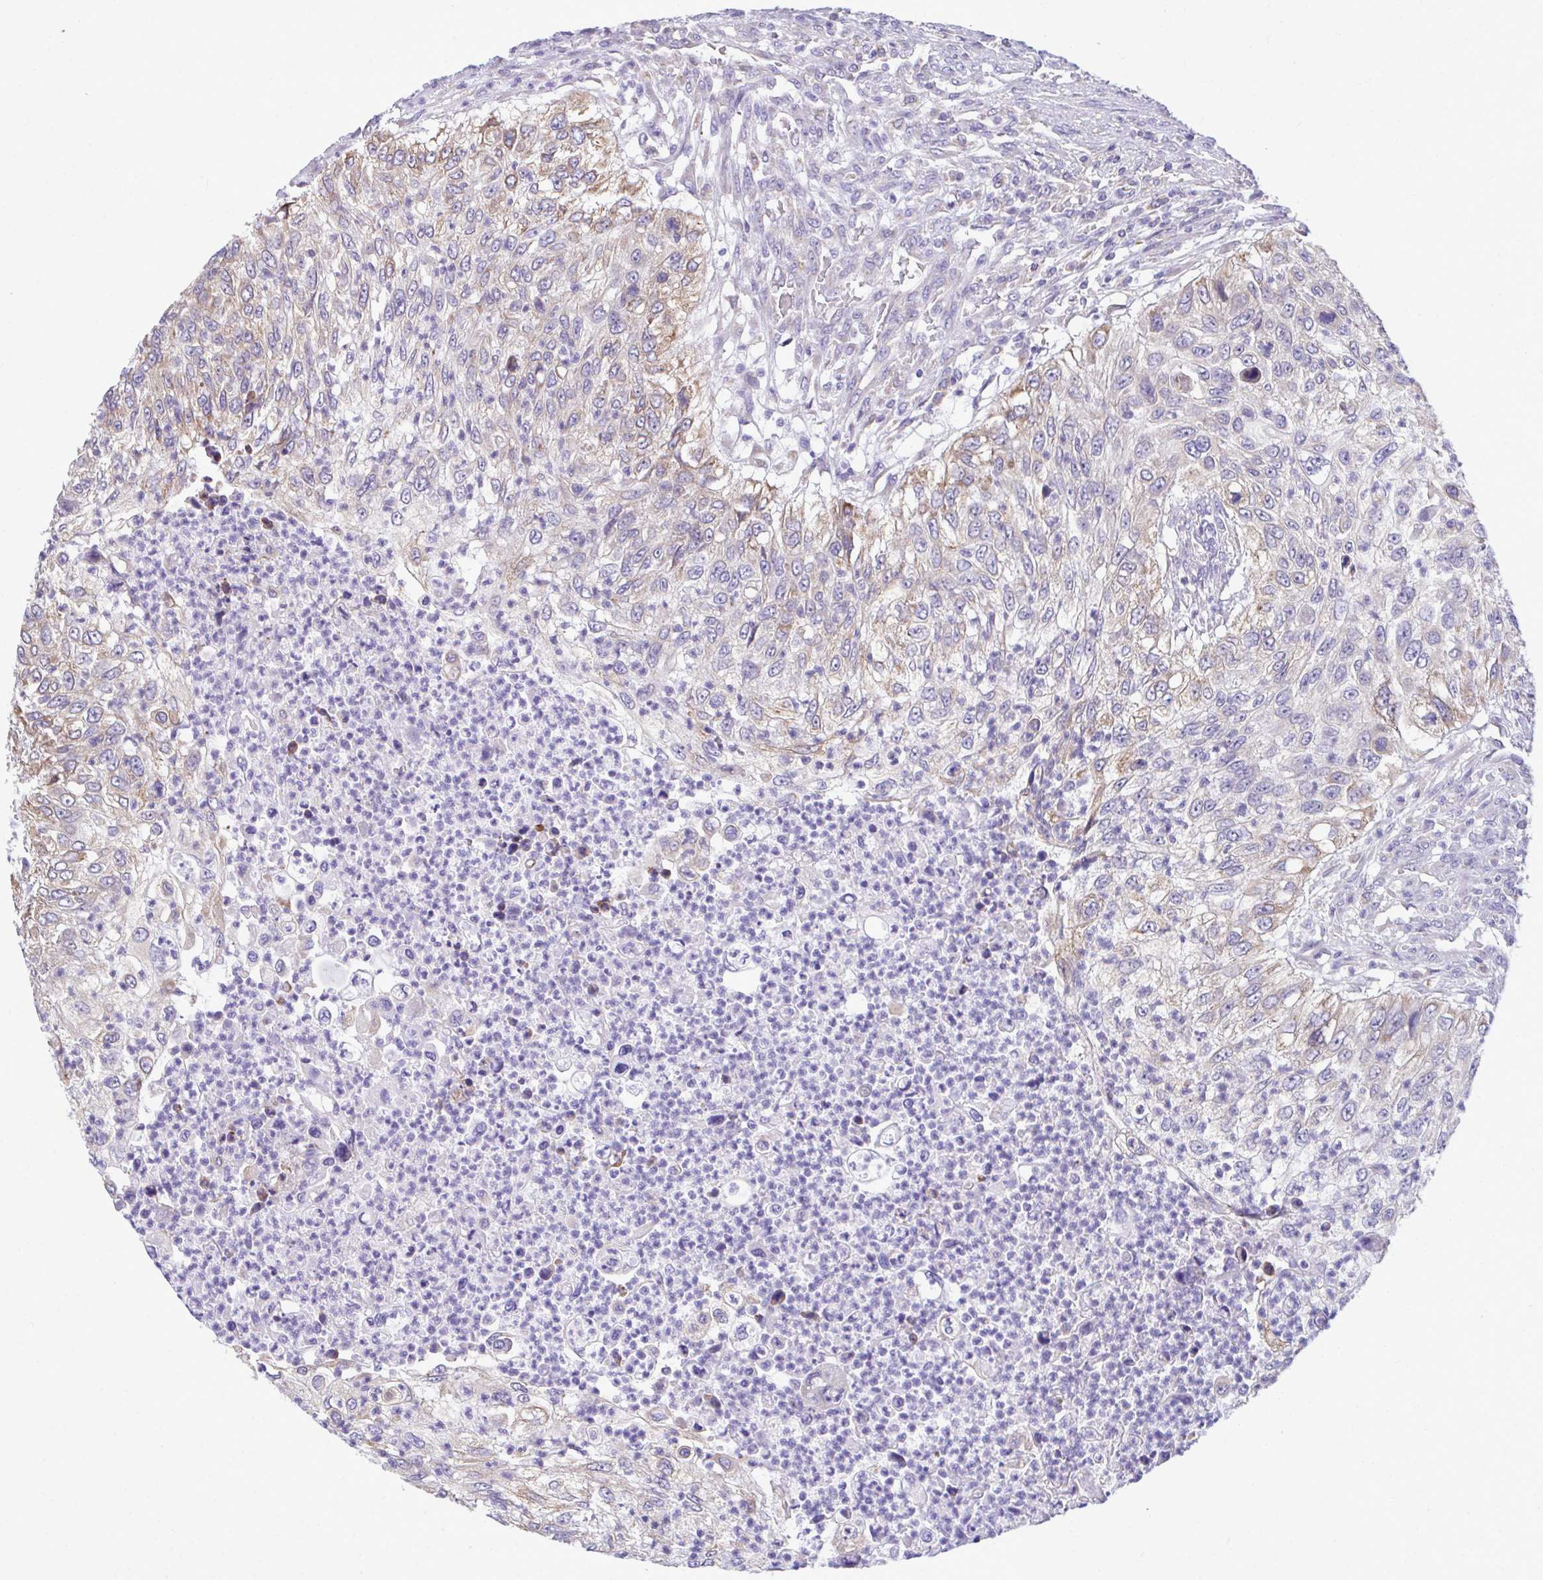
{"staining": {"intensity": "weak", "quantity": "25%-75%", "location": "cytoplasmic/membranous"}, "tissue": "urothelial cancer", "cell_type": "Tumor cells", "image_type": "cancer", "snomed": [{"axis": "morphology", "description": "Urothelial carcinoma, High grade"}, {"axis": "topography", "description": "Urinary bladder"}], "caption": "An immunohistochemistry (IHC) image of tumor tissue is shown. Protein staining in brown shows weak cytoplasmic/membranous positivity in urothelial cancer within tumor cells.", "gene": "PIGK", "patient": {"sex": "female", "age": 60}}